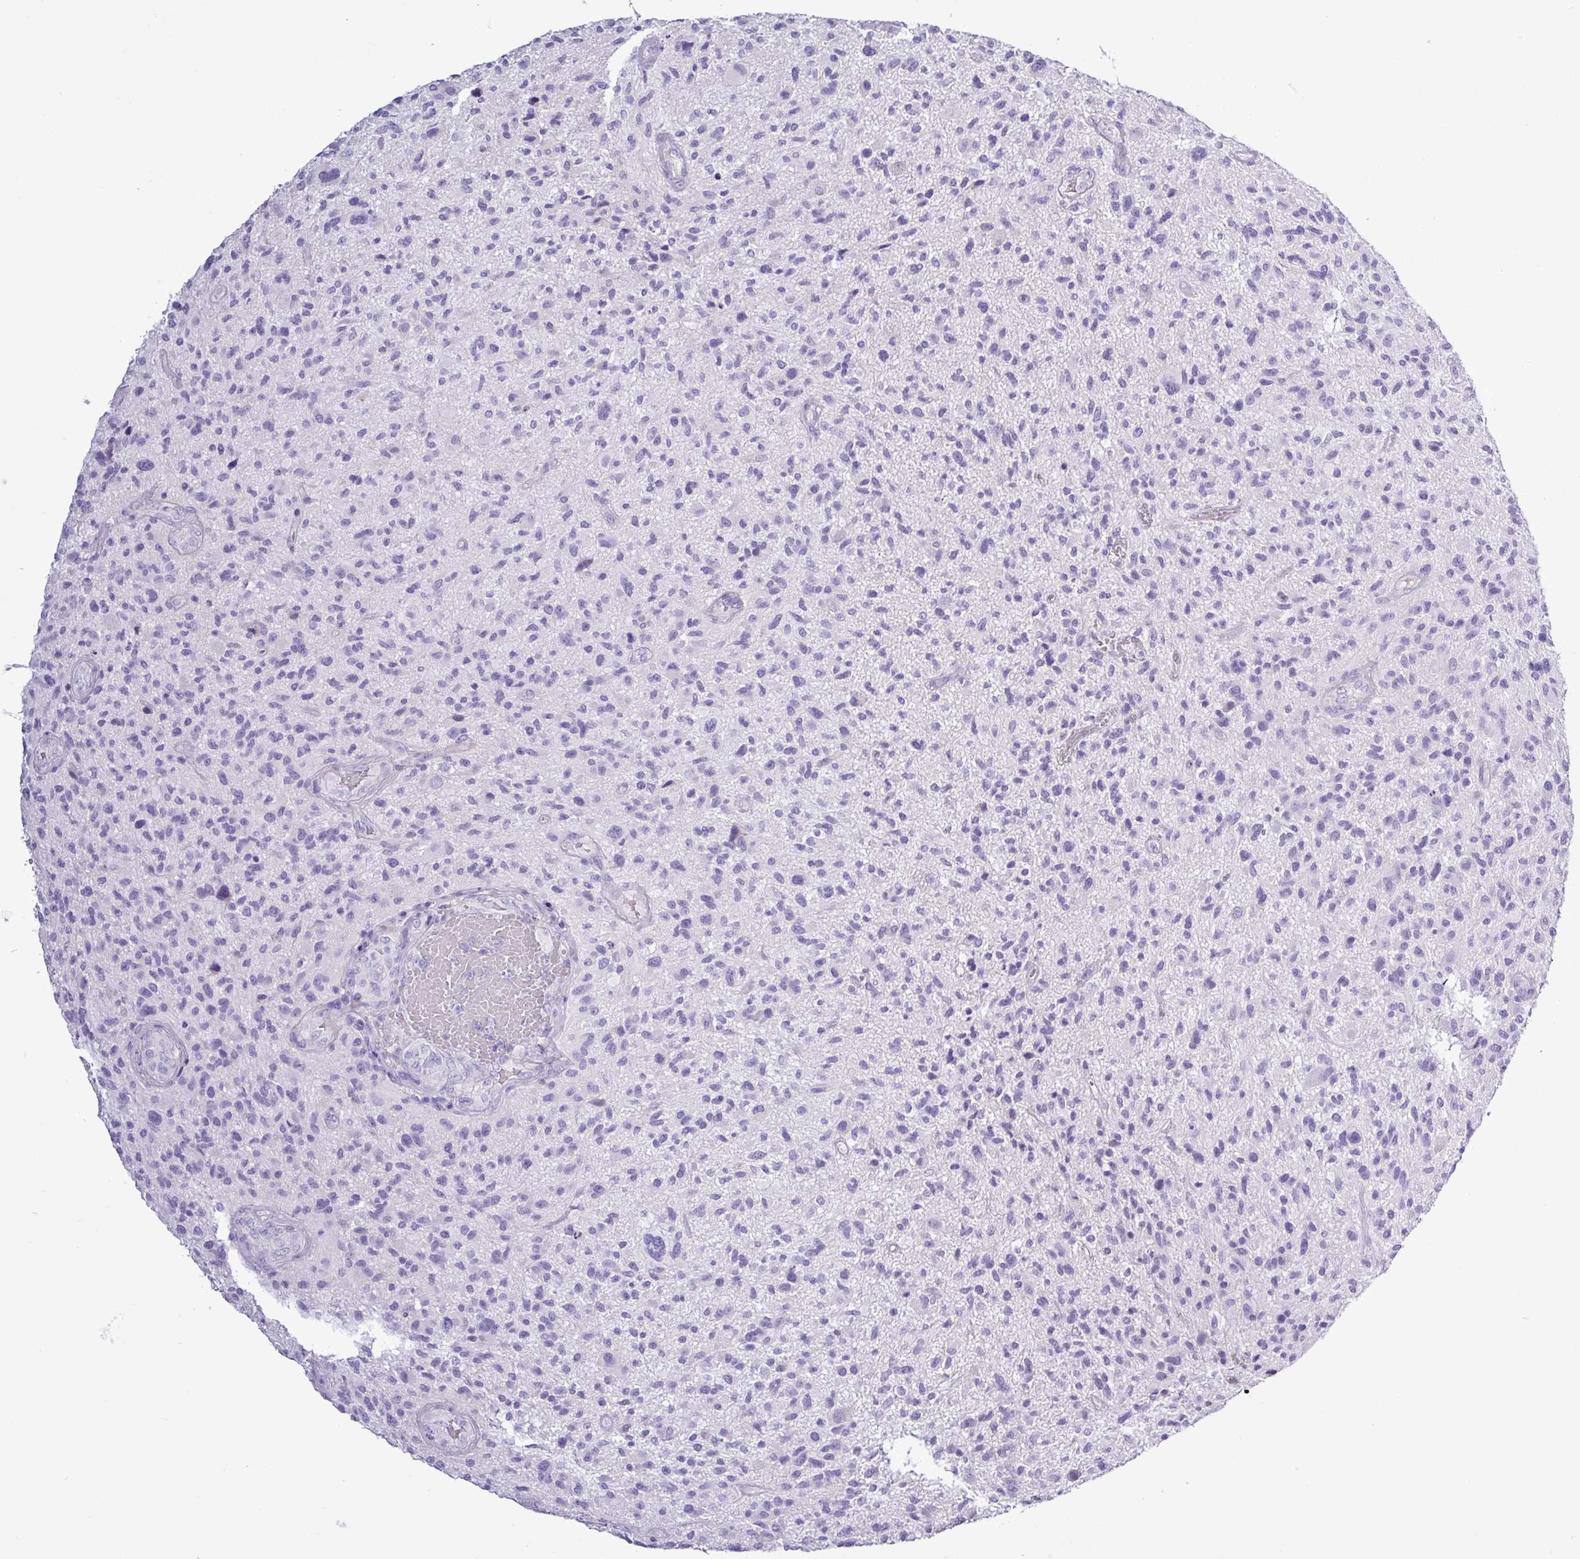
{"staining": {"intensity": "negative", "quantity": "none", "location": "none"}, "tissue": "glioma", "cell_type": "Tumor cells", "image_type": "cancer", "snomed": [{"axis": "morphology", "description": "Glioma, malignant, High grade"}, {"axis": "topography", "description": "Brain"}], "caption": "This is a image of immunohistochemistry (IHC) staining of glioma, which shows no expression in tumor cells.", "gene": "ALDH3A1", "patient": {"sex": "male", "age": 47}}